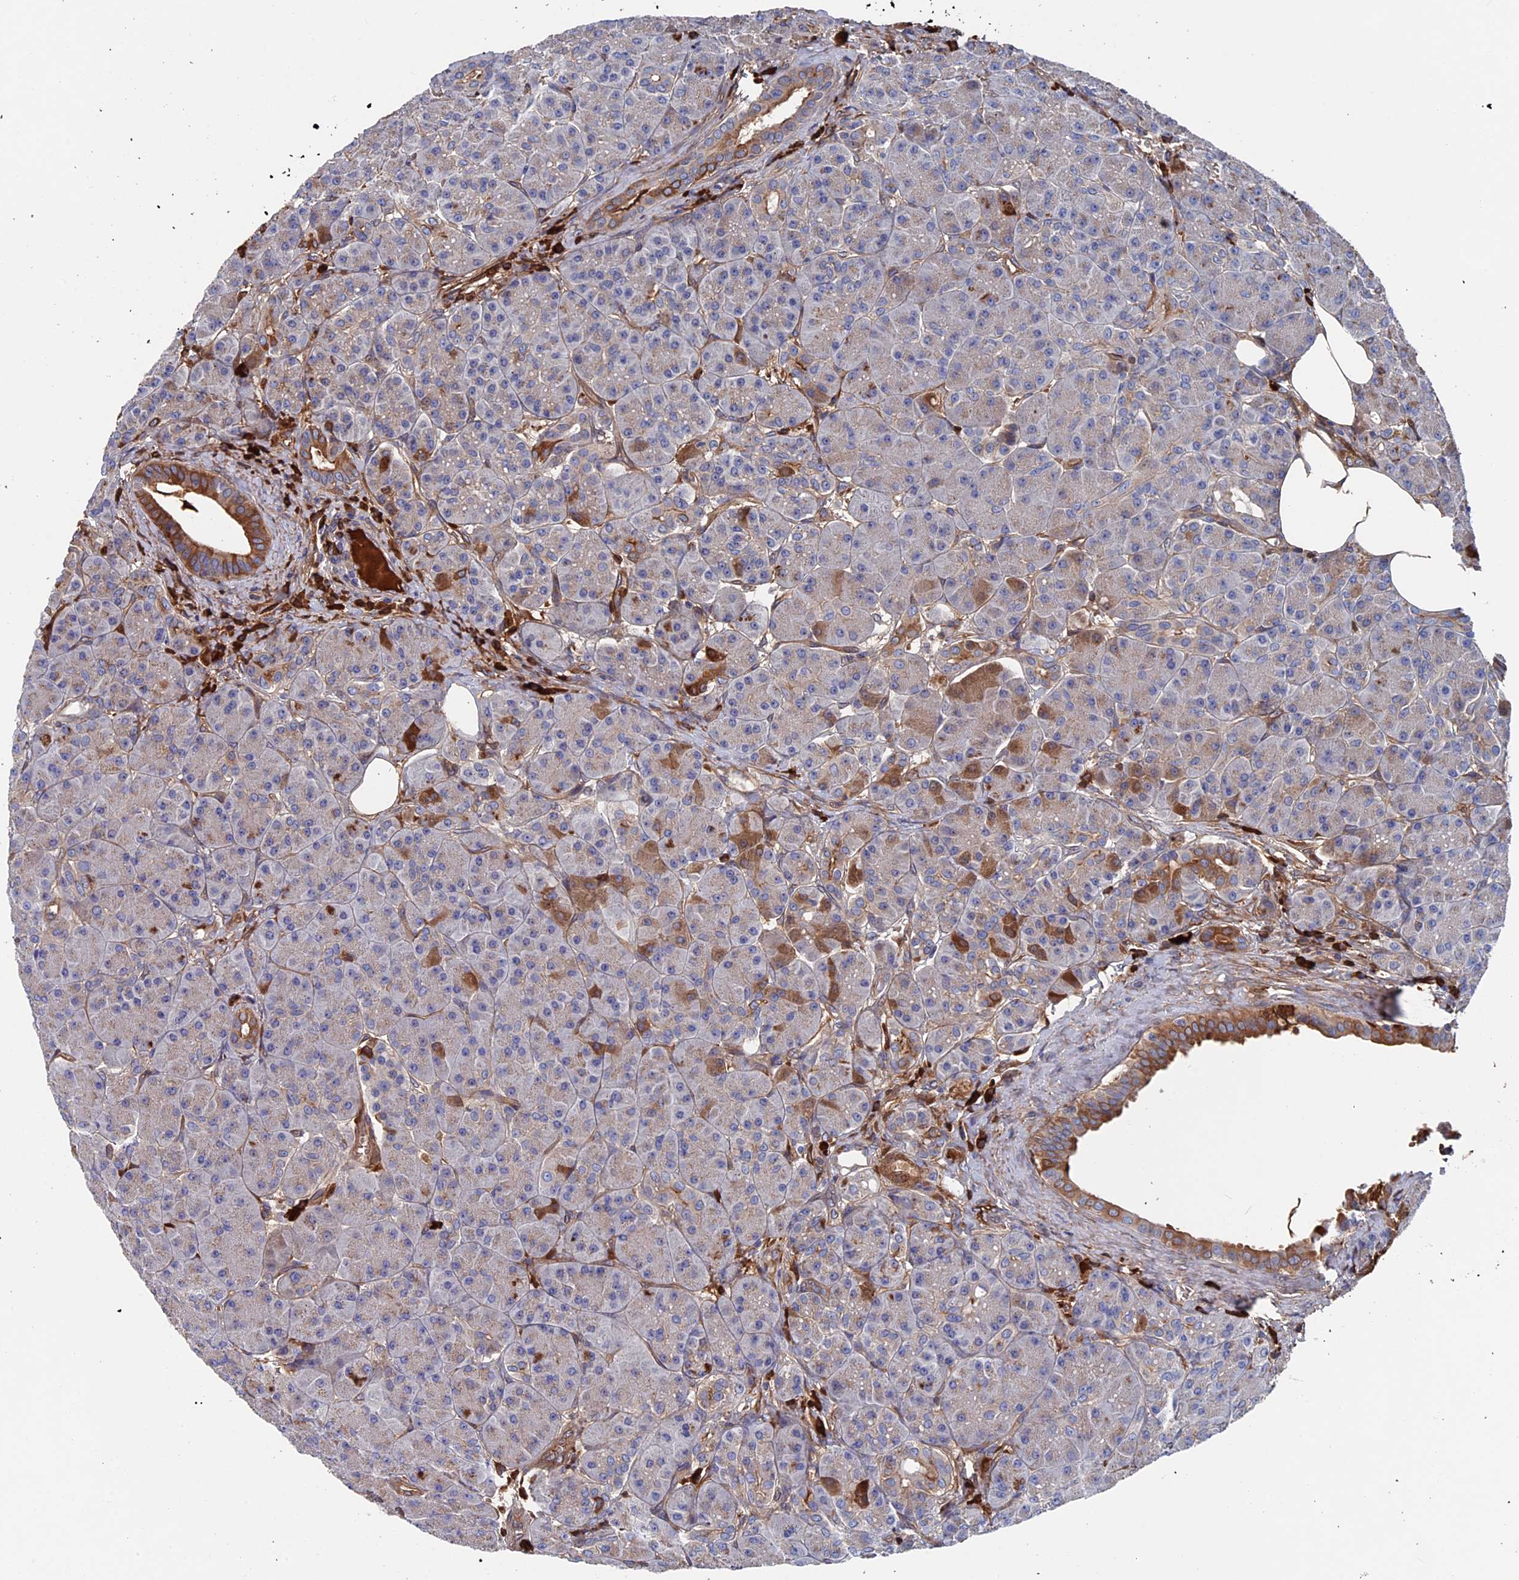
{"staining": {"intensity": "moderate", "quantity": "<25%", "location": "cytoplasmic/membranous"}, "tissue": "pancreas", "cell_type": "Exocrine glandular cells", "image_type": "normal", "snomed": [{"axis": "morphology", "description": "Normal tissue, NOS"}, {"axis": "topography", "description": "Pancreas"}], "caption": "Unremarkable pancreas displays moderate cytoplasmic/membranous positivity in approximately <25% of exocrine glandular cells, visualized by immunohistochemistry.", "gene": "RPUSD1", "patient": {"sex": "male", "age": 63}}